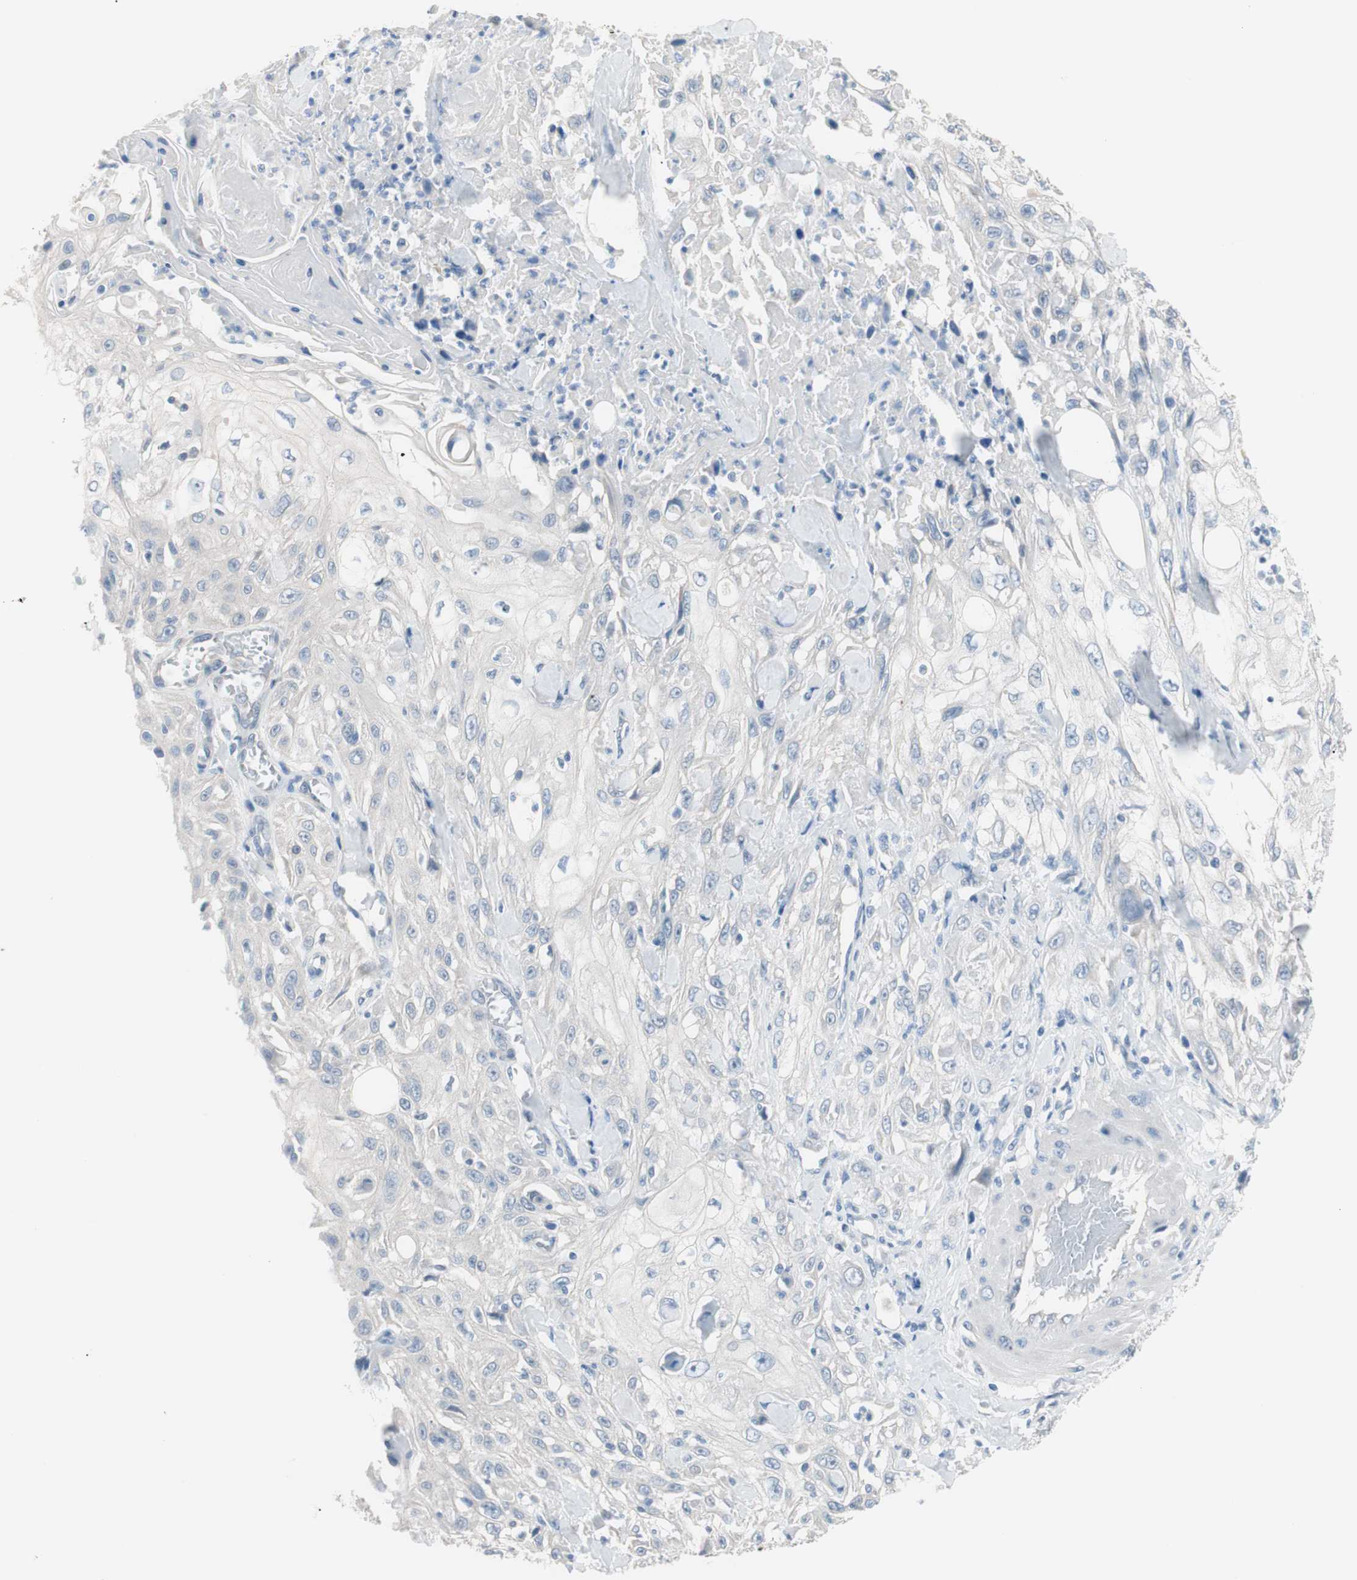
{"staining": {"intensity": "negative", "quantity": "none", "location": "none"}, "tissue": "skin cancer", "cell_type": "Tumor cells", "image_type": "cancer", "snomed": [{"axis": "morphology", "description": "Squamous cell carcinoma, NOS"}, {"axis": "morphology", "description": "Squamous cell carcinoma, metastatic, NOS"}, {"axis": "topography", "description": "Skin"}, {"axis": "topography", "description": "Lymph node"}], "caption": "Metastatic squamous cell carcinoma (skin) was stained to show a protein in brown. There is no significant positivity in tumor cells.", "gene": "VIL1", "patient": {"sex": "male", "age": 75}}